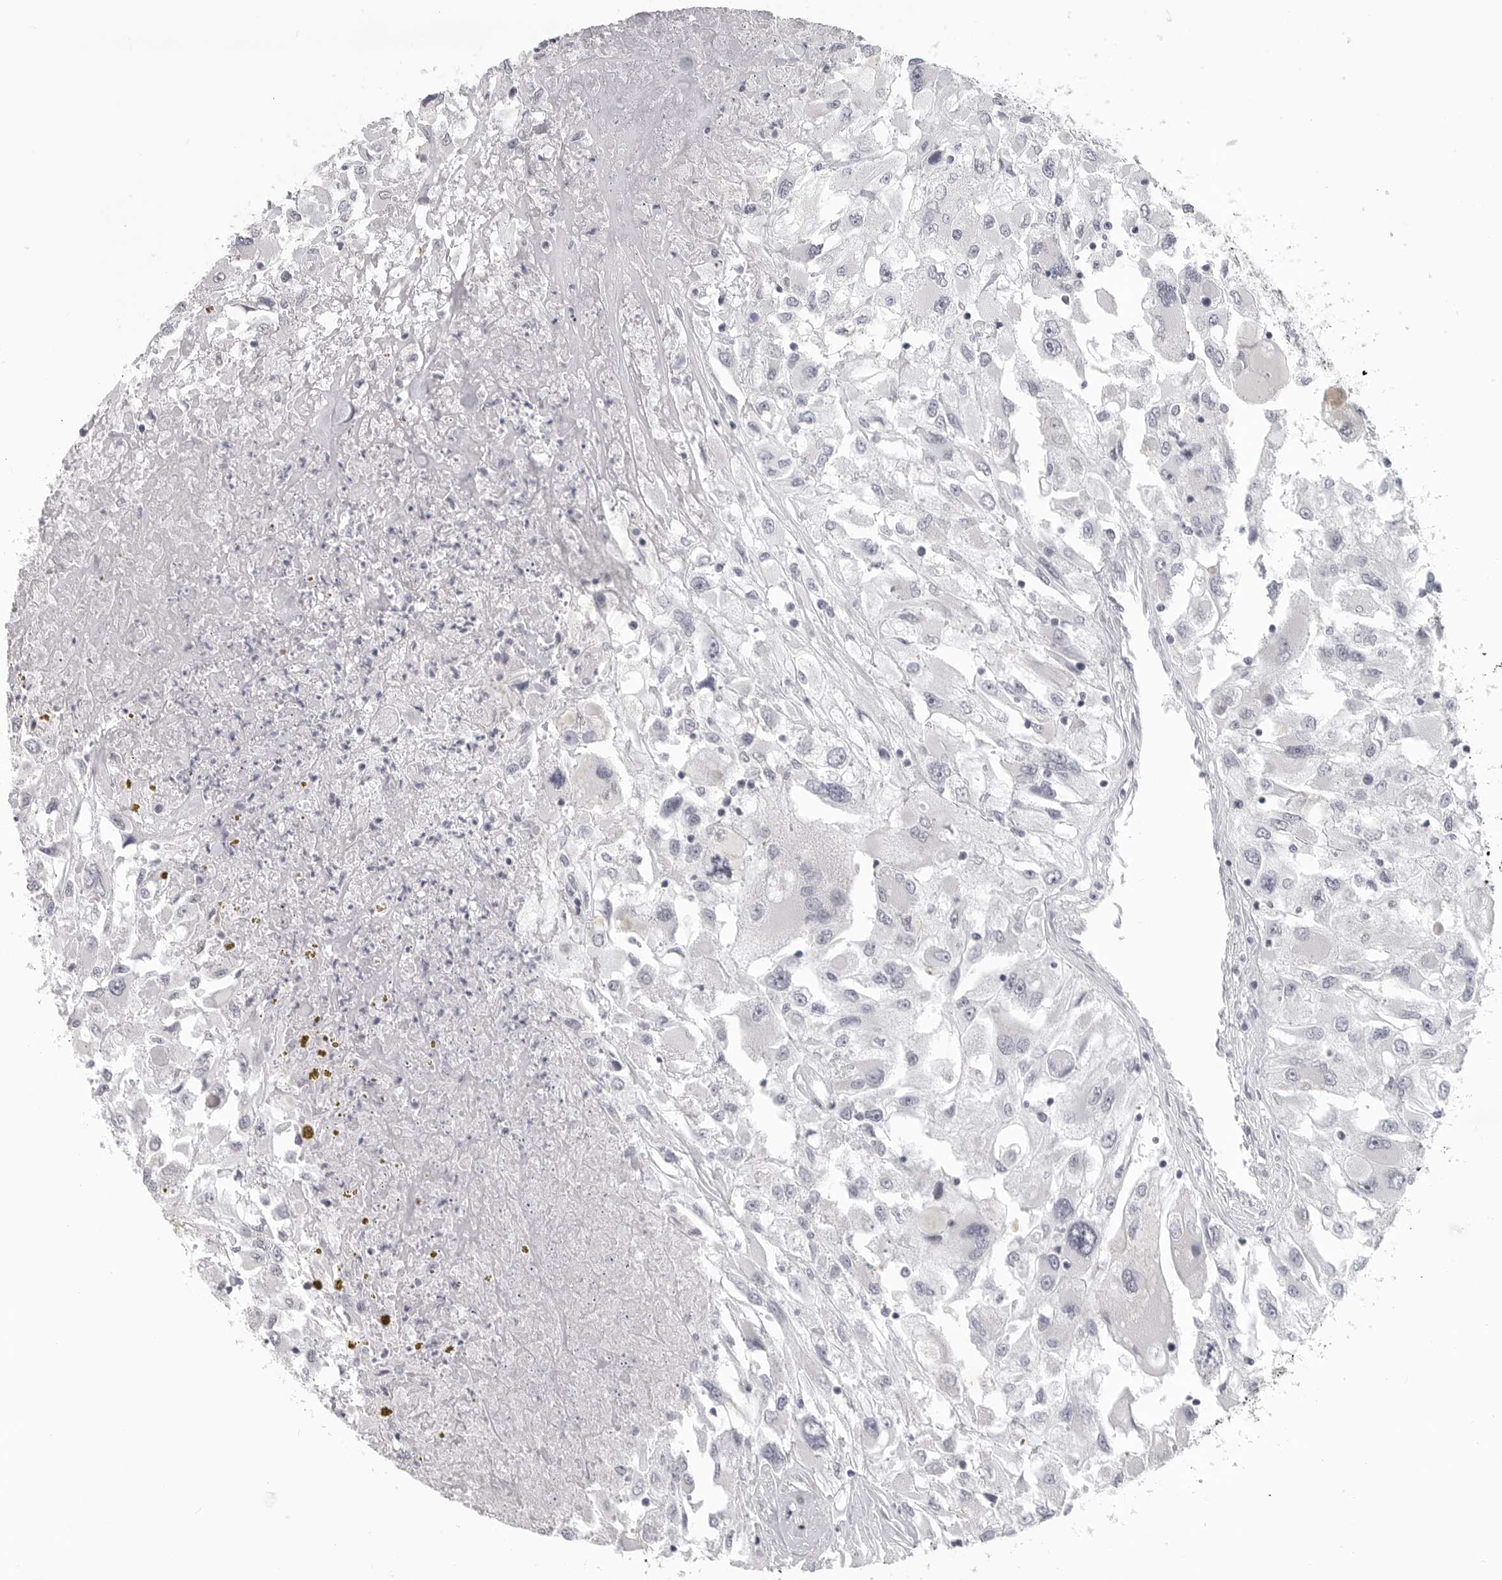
{"staining": {"intensity": "negative", "quantity": "none", "location": "none"}, "tissue": "renal cancer", "cell_type": "Tumor cells", "image_type": "cancer", "snomed": [{"axis": "morphology", "description": "Adenocarcinoma, NOS"}, {"axis": "topography", "description": "Kidney"}], "caption": "Human adenocarcinoma (renal) stained for a protein using IHC displays no positivity in tumor cells.", "gene": "BPIFA1", "patient": {"sex": "female", "age": 52}}